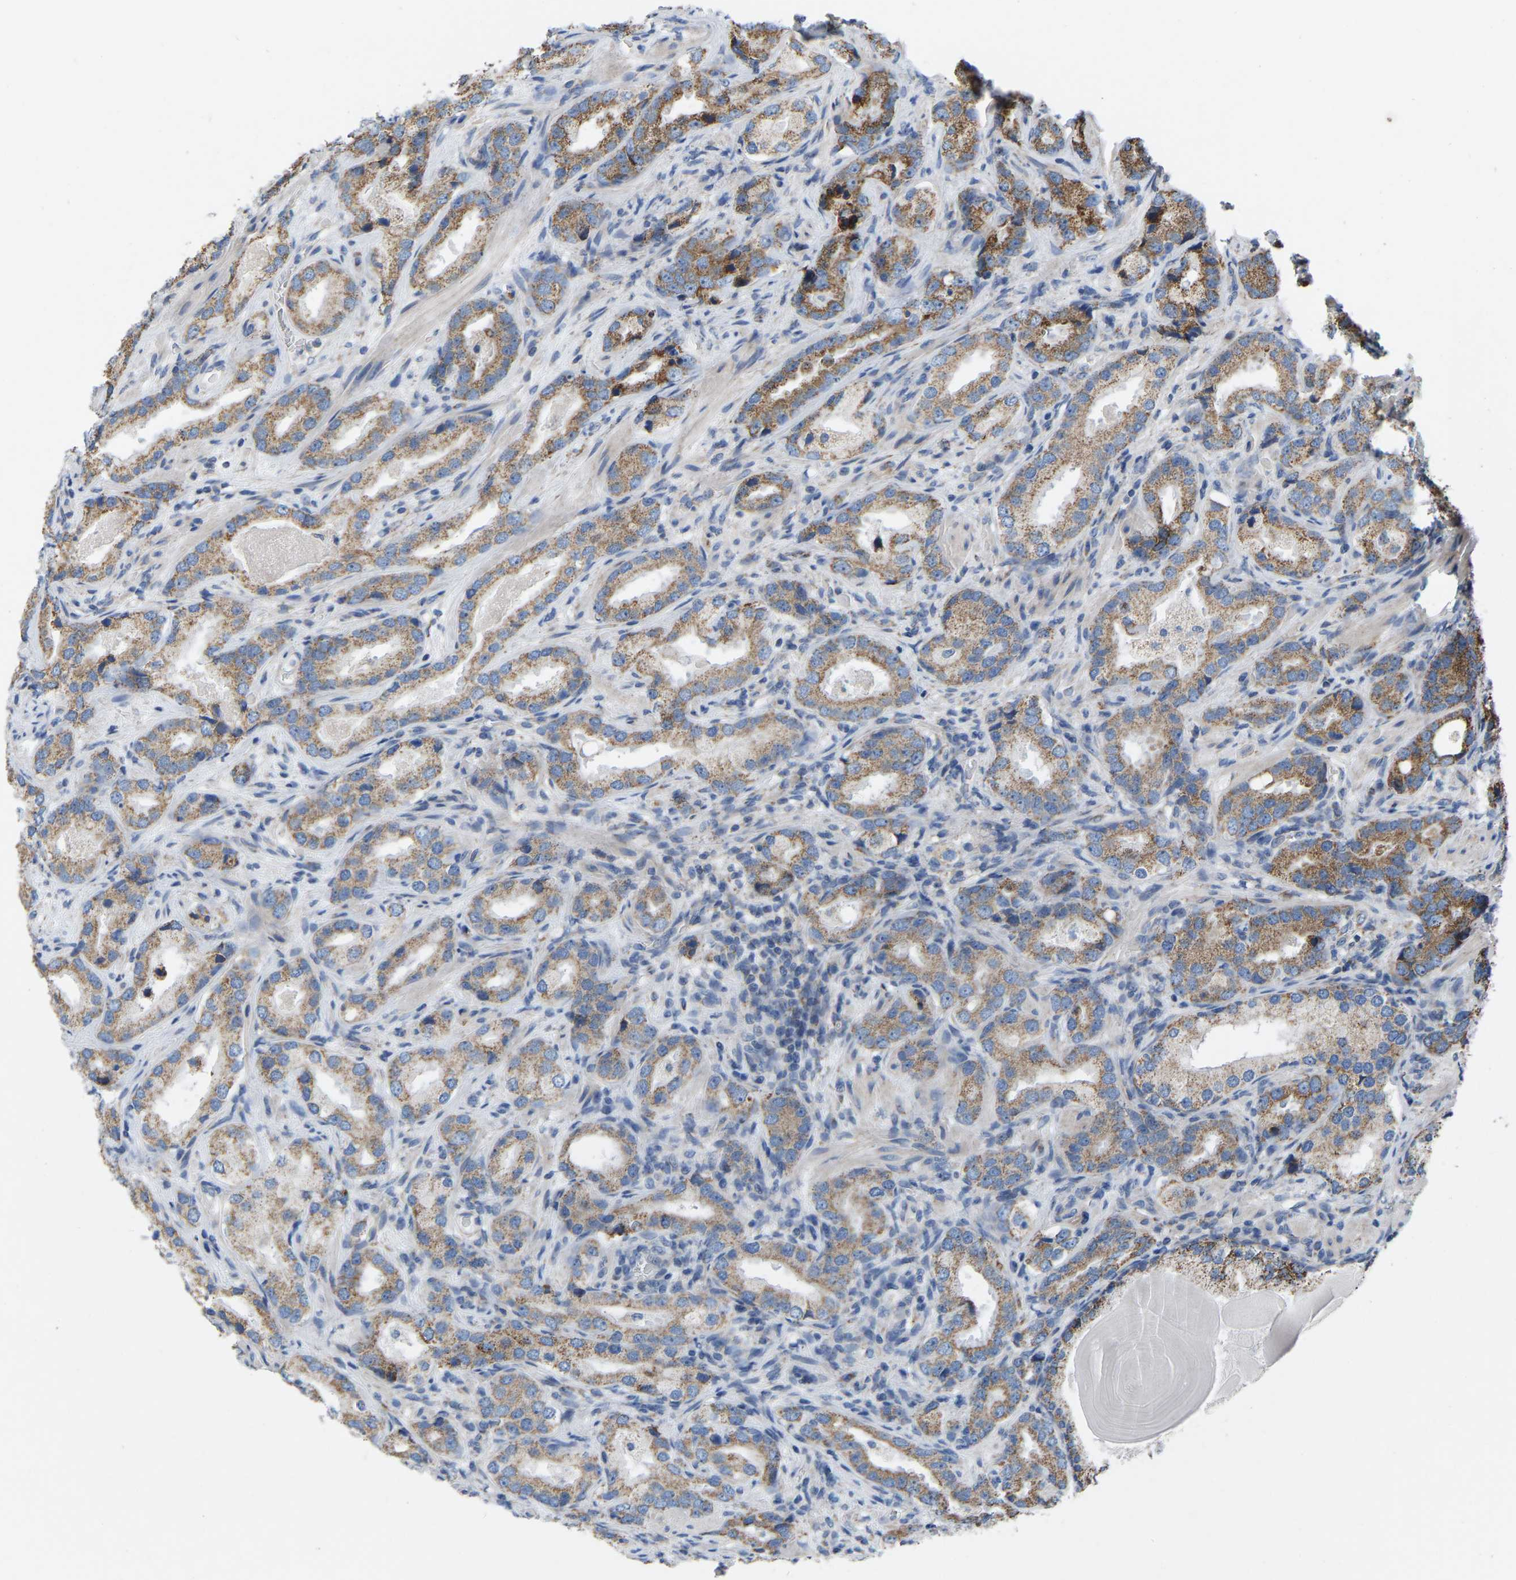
{"staining": {"intensity": "moderate", "quantity": ">75%", "location": "cytoplasmic/membranous"}, "tissue": "prostate cancer", "cell_type": "Tumor cells", "image_type": "cancer", "snomed": [{"axis": "morphology", "description": "Adenocarcinoma, High grade"}, {"axis": "topography", "description": "Prostate"}], "caption": "A histopathology image showing moderate cytoplasmic/membranous positivity in approximately >75% of tumor cells in prostate cancer, as visualized by brown immunohistochemical staining.", "gene": "BCL10", "patient": {"sex": "male", "age": 63}}